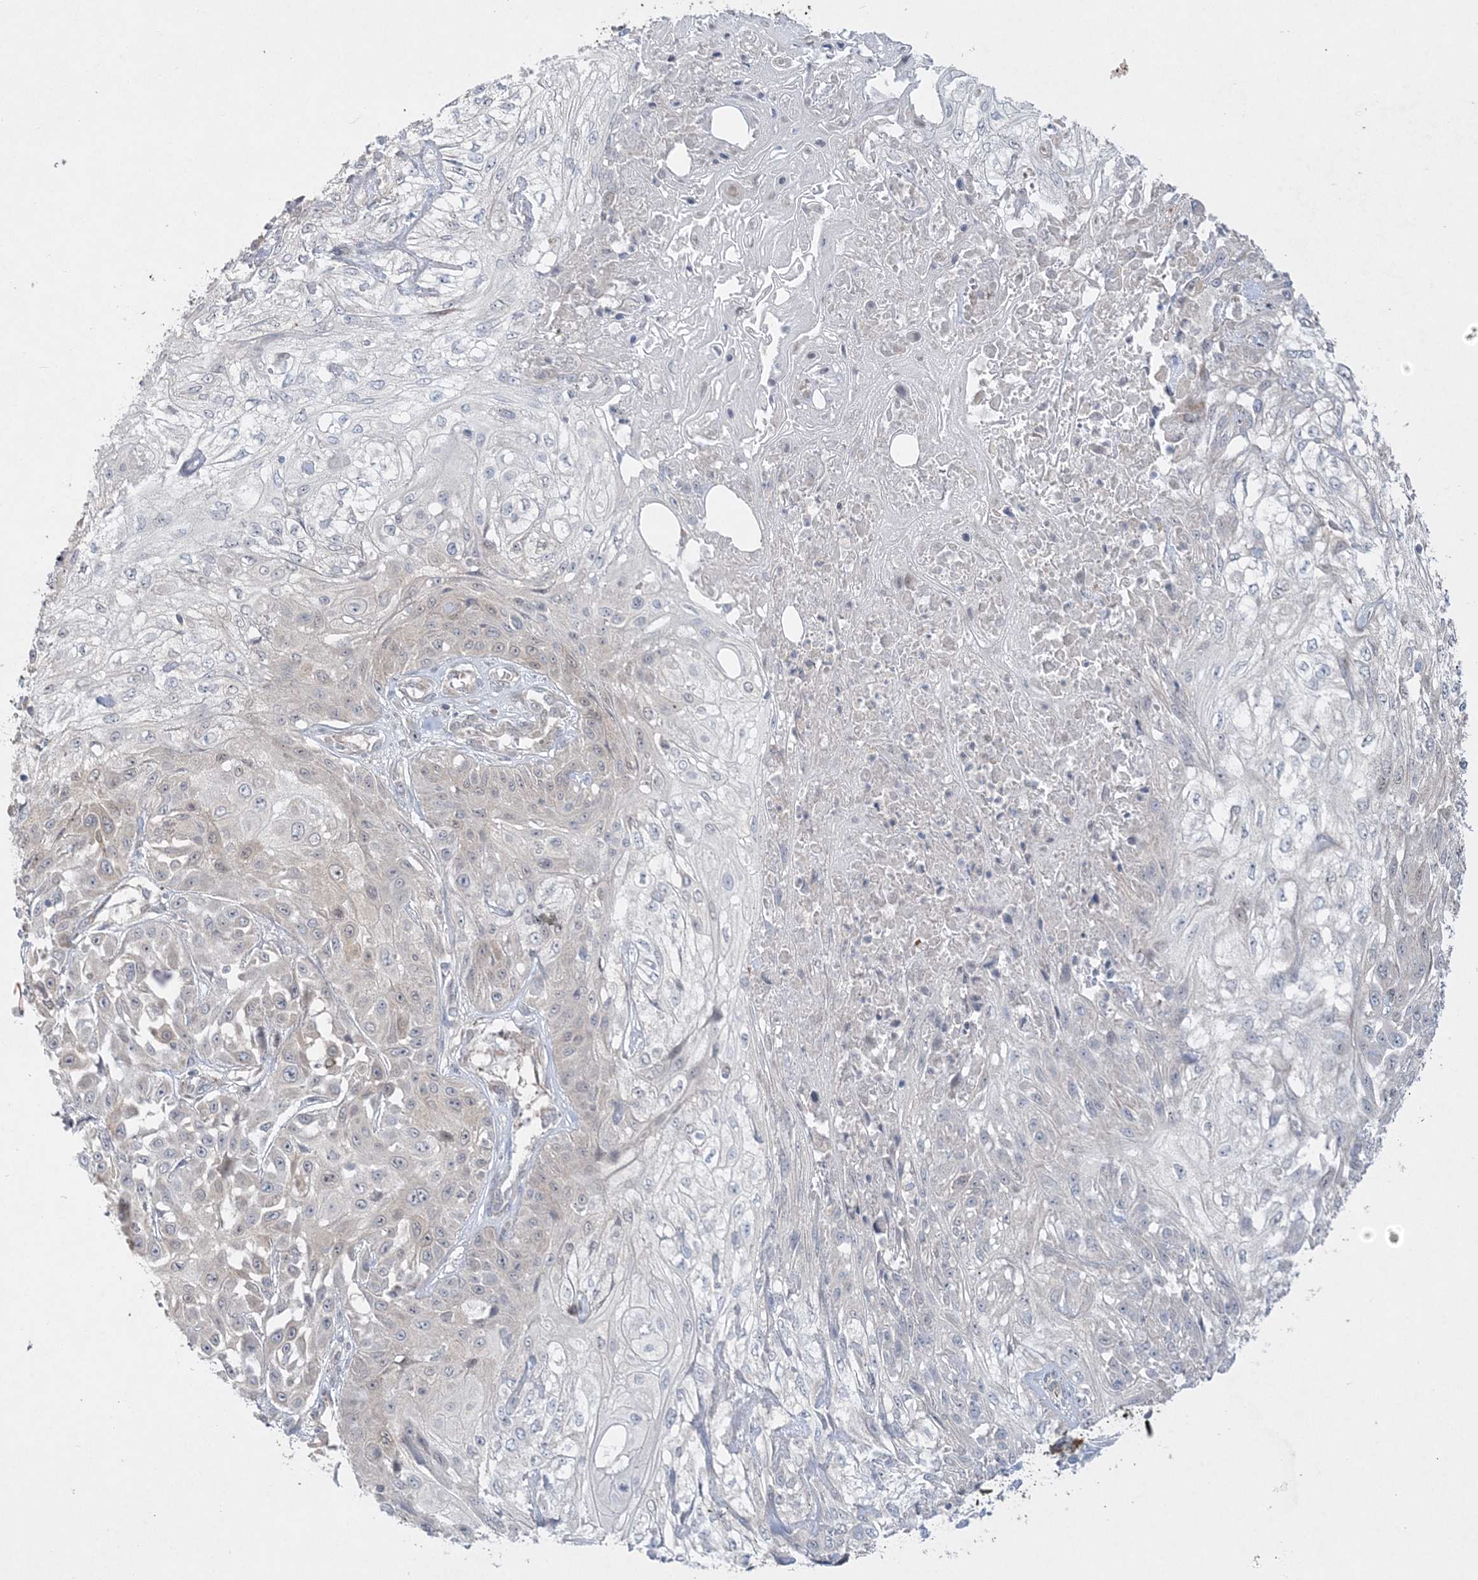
{"staining": {"intensity": "negative", "quantity": "none", "location": "none"}, "tissue": "skin cancer", "cell_type": "Tumor cells", "image_type": "cancer", "snomed": [{"axis": "morphology", "description": "Squamous cell carcinoma, NOS"}, {"axis": "morphology", "description": "Squamous cell carcinoma, metastatic, NOS"}, {"axis": "topography", "description": "Skin"}, {"axis": "topography", "description": "Lymph node"}], "caption": "High power microscopy photomicrograph of an immunohistochemistry micrograph of skin squamous cell carcinoma, revealing no significant staining in tumor cells.", "gene": "INPP1", "patient": {"sex": "male", "age": 75}}